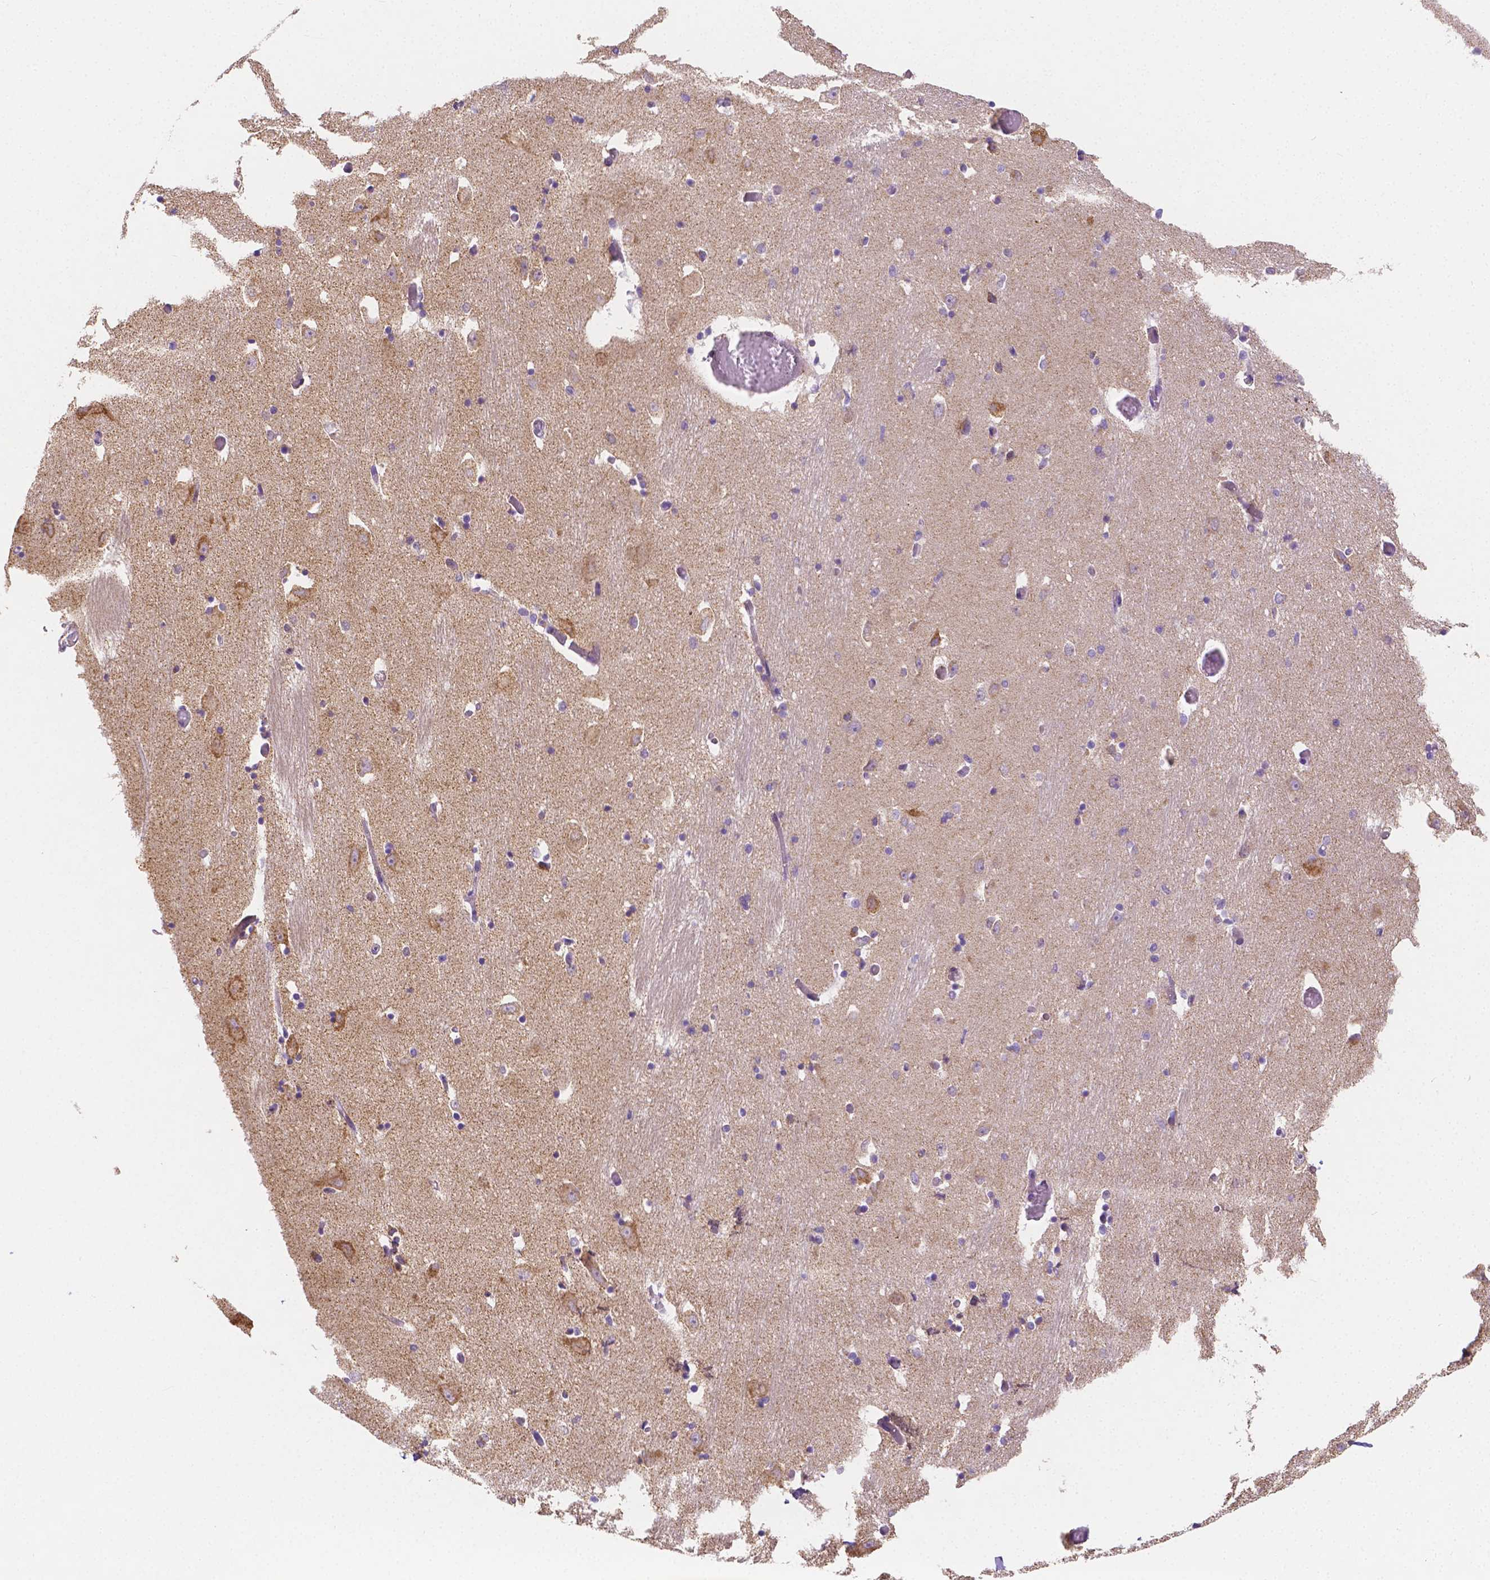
{"staining": {"intensity": "weak", "quantity": "<25%", "location": "cytoplasmic/membranous"}, "tissue": "caudate", "cell_type": "Glial cells", "image_type": "normal", "snomed": [{"axis": "morphology", "description": "Normal tissue, NOS"}, {"axis": "topography", "description": "Lateral ventricle wall"}, {"axis": "topography", "description": "Hippocampus"}], "caption": "High power microscopy histopathology image of an immunohistochemistry (IHC) image of normal caudate, revealing no significant staining in glial cells. The staining was performed using DAB to visualize the protein expression in brown, while the nuclei were stained in blue with hematoxylin (Magnification: 20x).", "gene": "SGTB", "patient": {"sex": "female", "age": 63}}